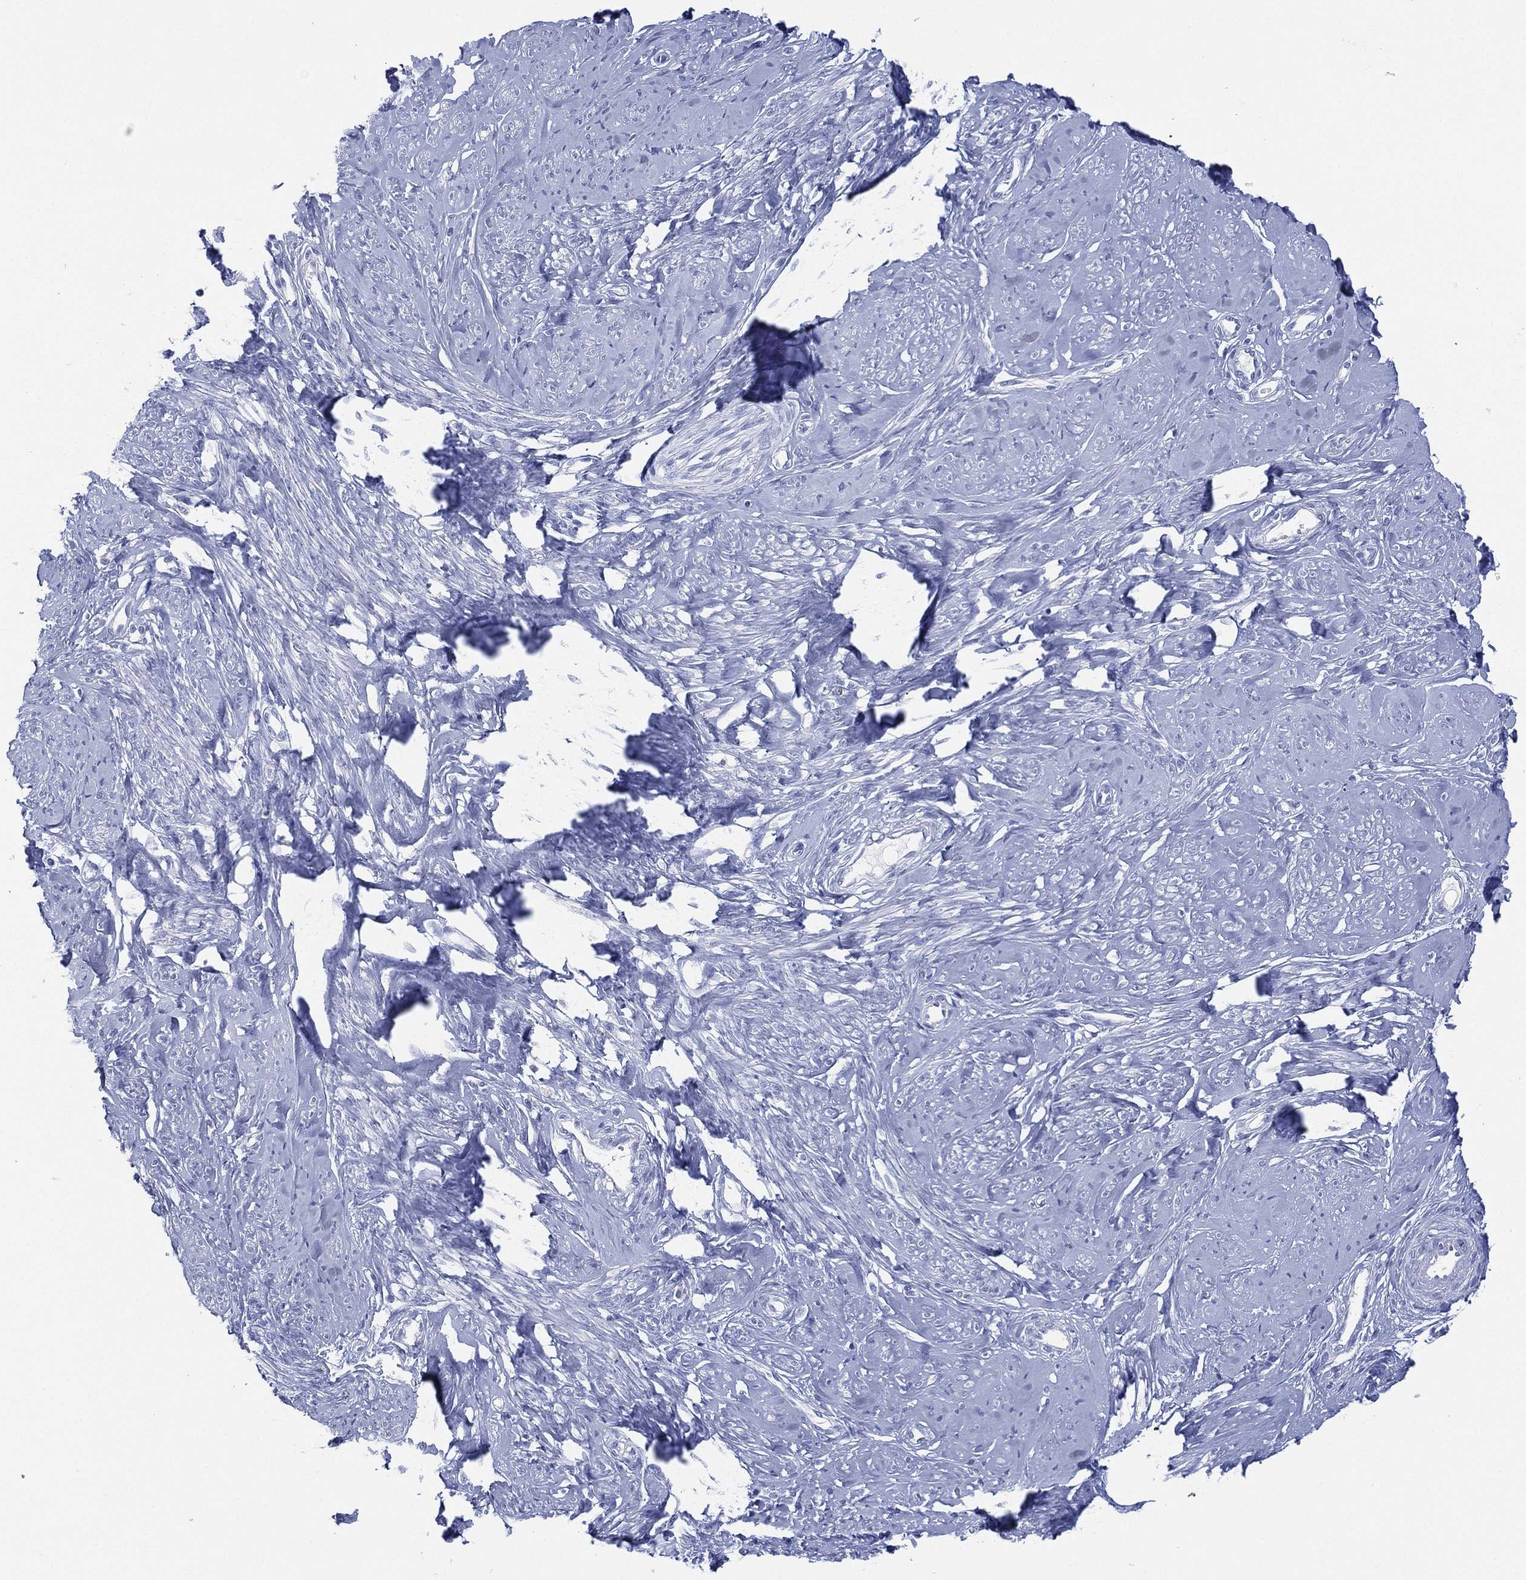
{"staining": {"intensity": "negative", "quantity": "none", "location": "none"}, "tissue": "smooth muscle", "cell_type": "Smooth muscle cells", "image_type": "normal", "snomed": [{"axis": "morphology", "description": "Normal tissue, NOS"}, {"axis": "topography", "description": "Smooth muscle"}], "caption": "Smooth muscle was stained to show a protein in brown. There is no significant staining in smooth muscle cells. Brightfield microscopy of IHC stained with DAB (brown) and hematoxylin (blue), captured at high magnification.", "gene": "FMO1", "patient": {"sex": "female", "age": 48}}